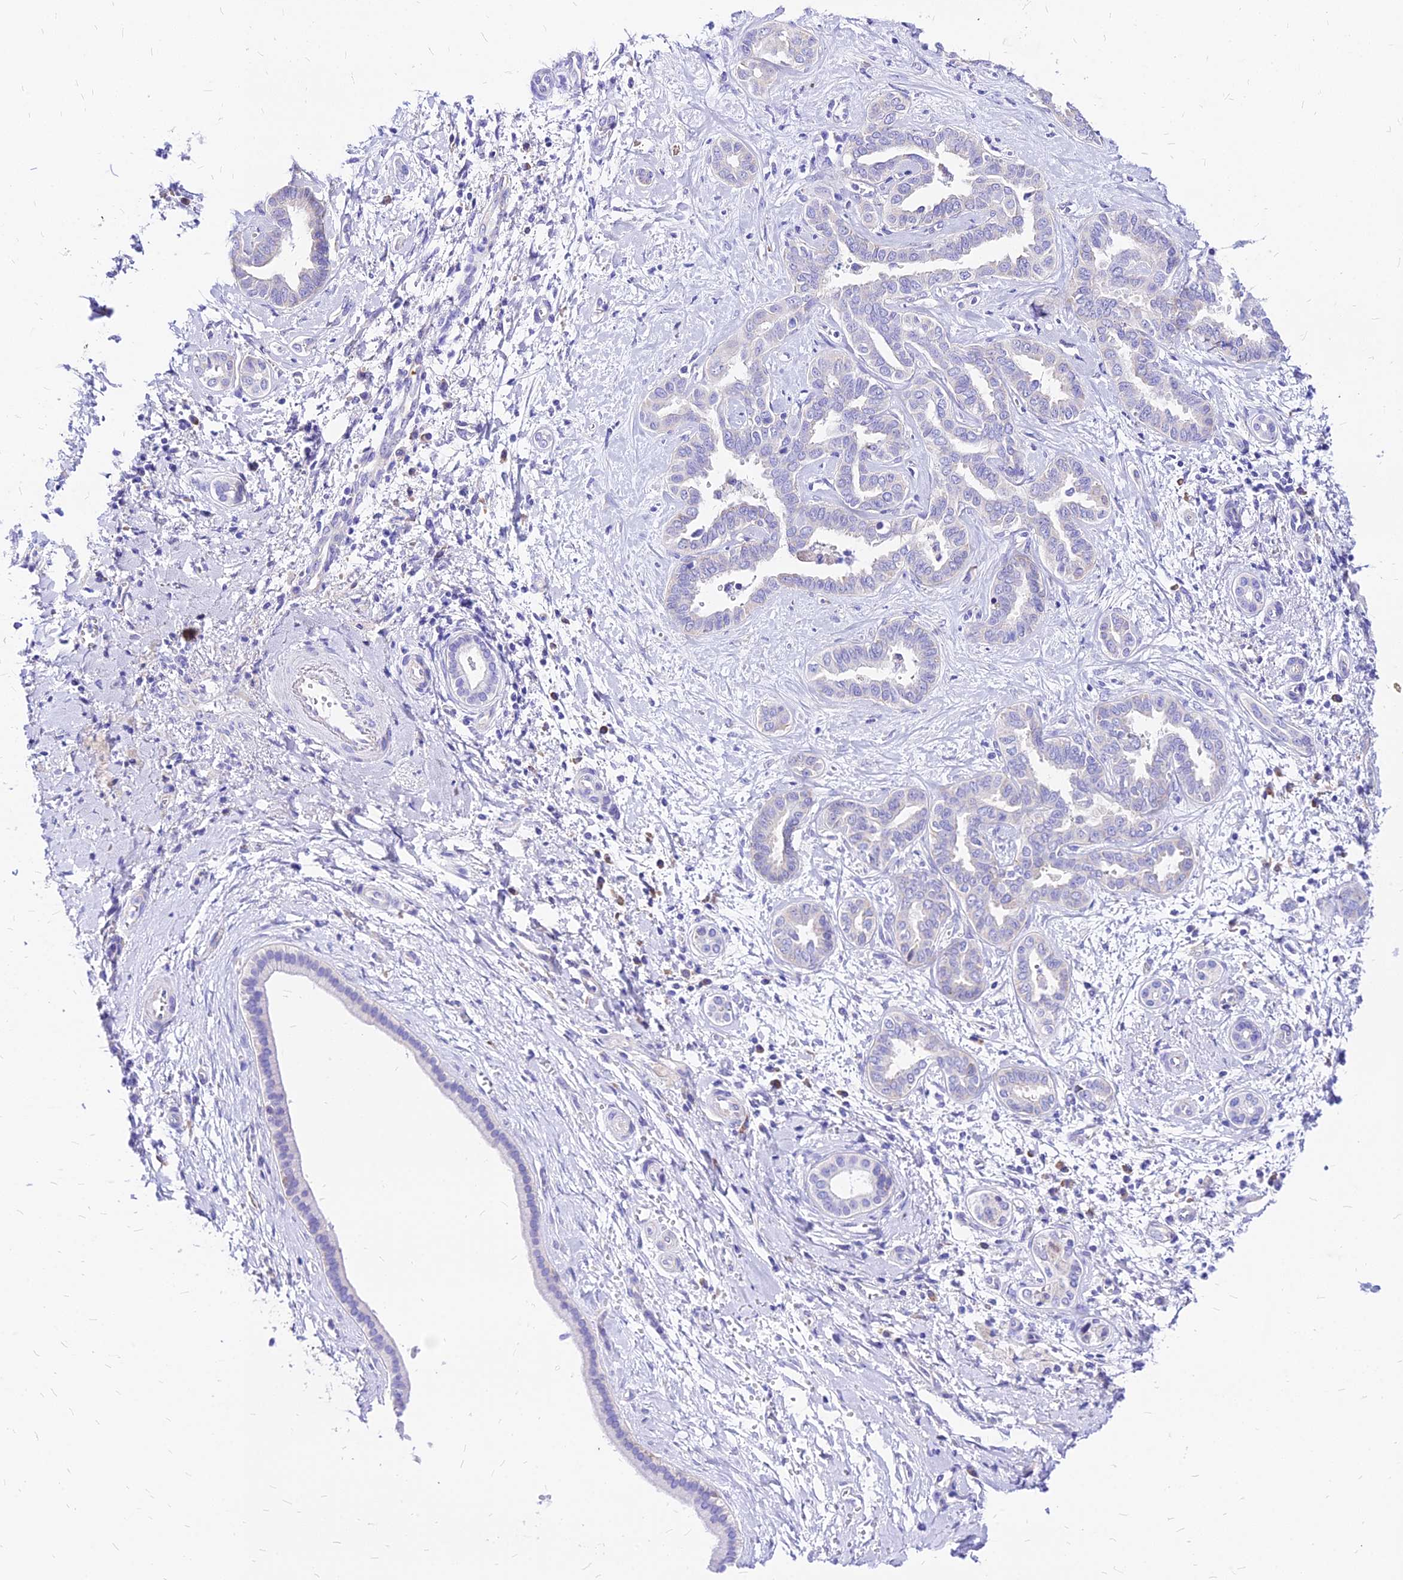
{"staining": {"intensity": "negative", "quantity": "none", "location": "none"}, "tissue": "liver cancer", "cell_type": "Tumor cells", "image_type": "cancer", "snomed": [{"axis": "morphology", "description": "Cholangiocarcinoma"}, {"axis": "topography", "description": "Liver"}], "caption": "This image is of liver cancer stained with immunohistochemistry to label a protein in brown with the nuclei are counter-stained blue. There is no positivity in tumor cells.", "gene": "RPL19", "patient": {"sex": "female", "age": 77}}